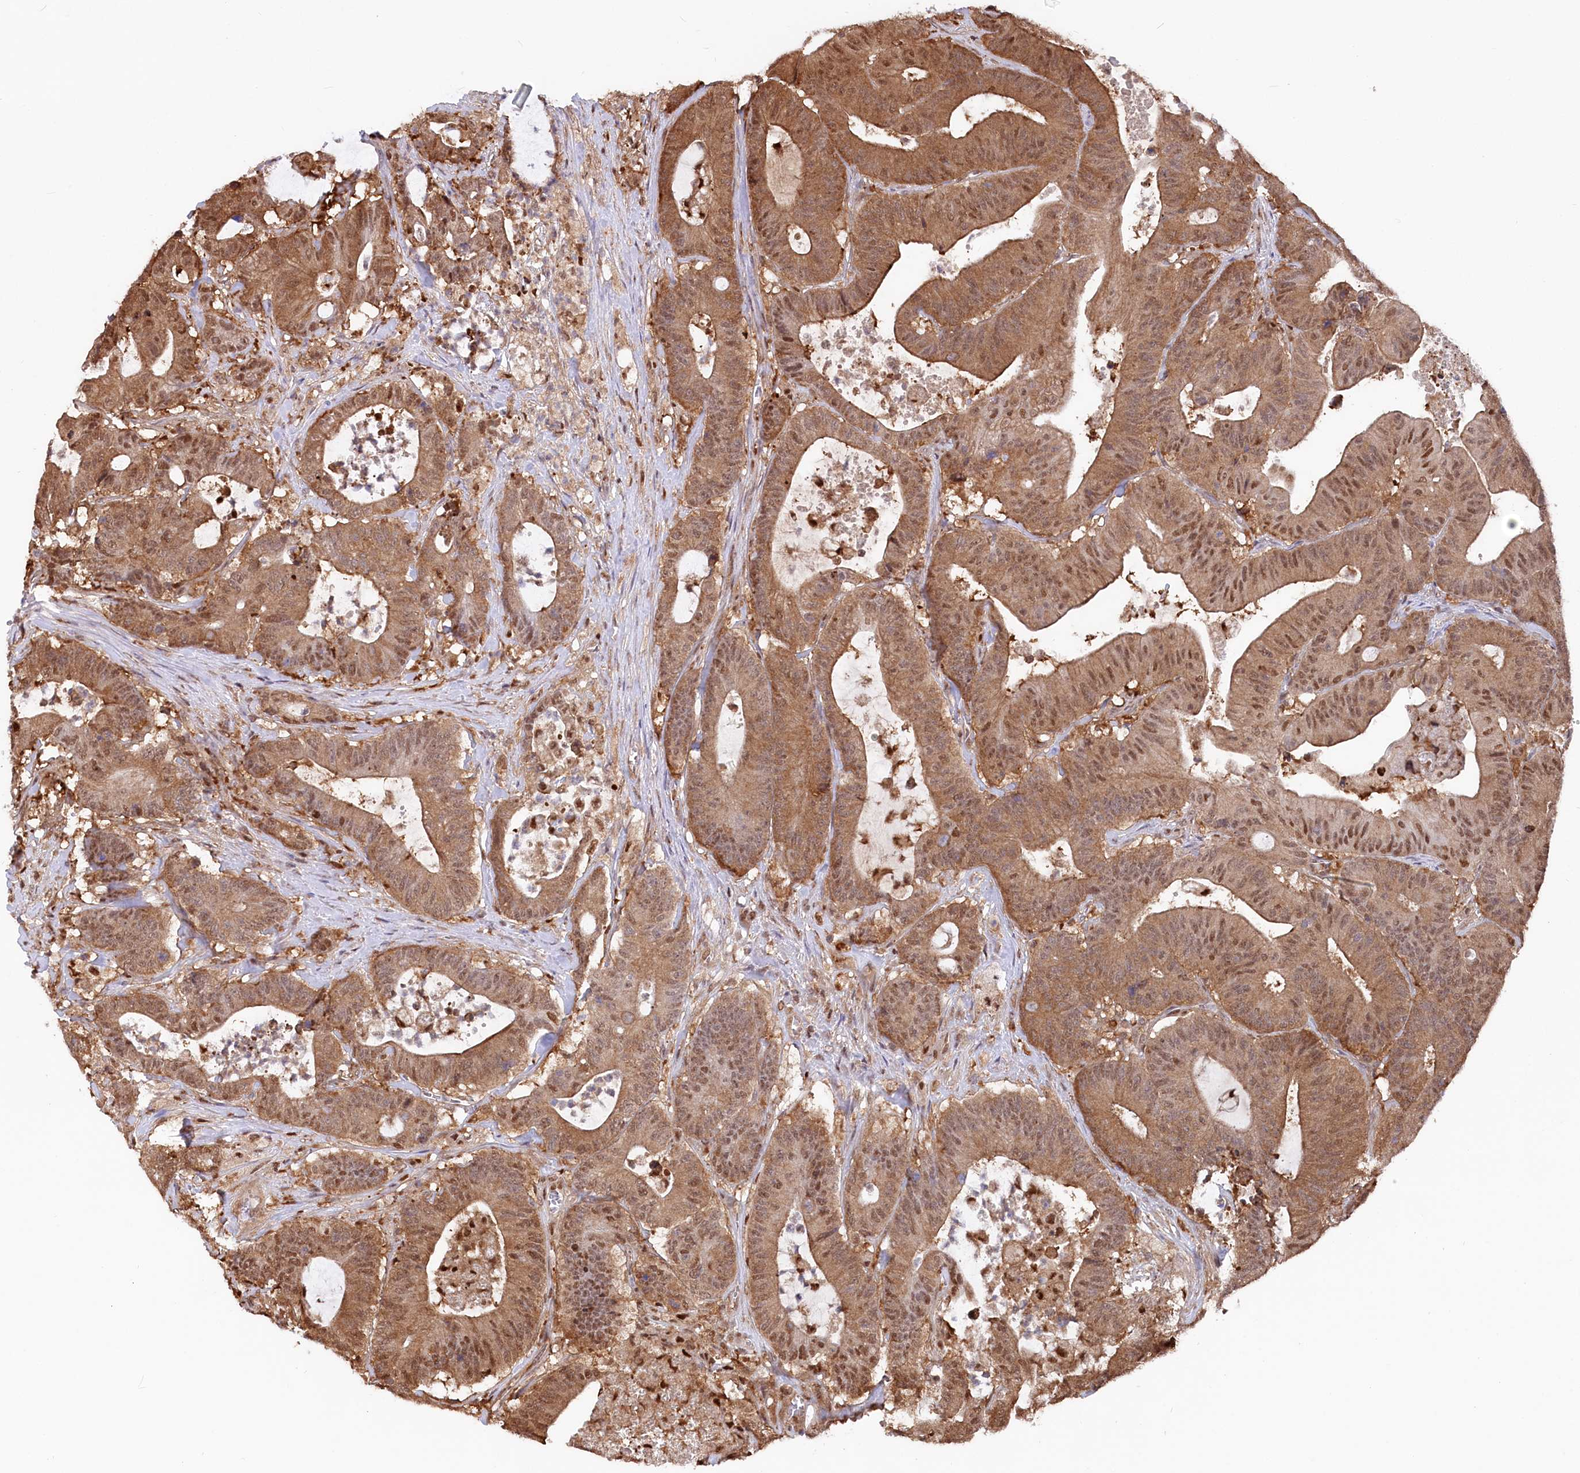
{"staining": {"intensity": "moderate", "quantity": ">75%", "location": "cytoplasmic/membranous,nuclear"}, "tissue": "colorectal cancer", "cell_type": "Tumor cells", "image_type": "cancer", "snomed": [{"axis": "morphology", "description": "Adenocarcinoma, NOS"}, {"axis": "topography", "description": "Colon"}], "caption": "A medium amount of moderate cytoplasmic/membranous and nuclear expression is present in approximately >75% of tumor cells in colorectal cancer (adenocarcinoma) tissue.", "gene": "PSMA1", "patient": {"sex": "female", "age": 84}}